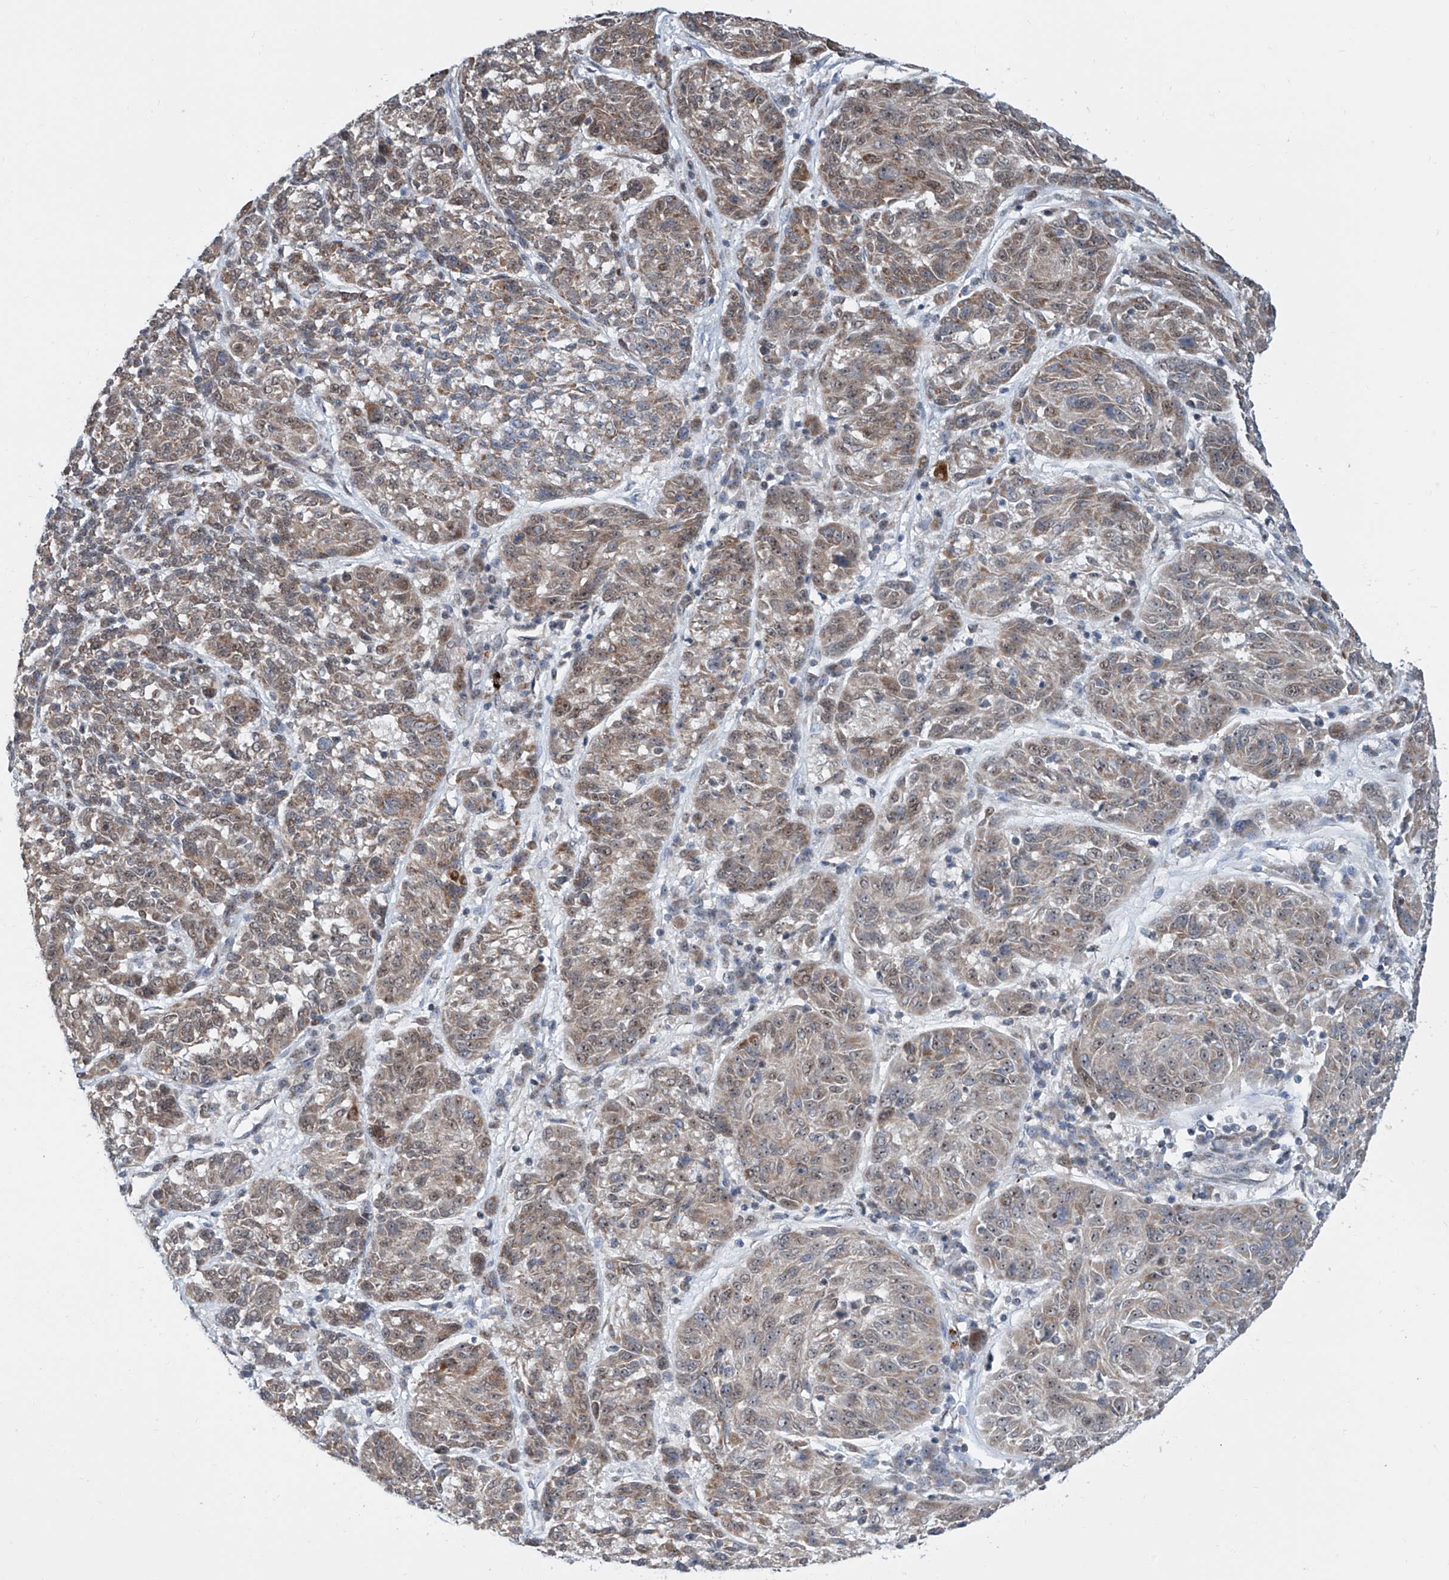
{"staining": {"intensity": "moderate", "quantity": ">75%", "location": "cytoplasmic/membranous,nuclear"}, "tissue": "melanoma", "cell_type": "Tumor cells", "image_type": "cancer", "snomed": [{"axis": "morphology", "description": "Malignant melanoma, NOS"}, {"axis": "topography", "description": "Skin"}], "caption": "Immunohistochemical staining of malignant melanoma exhibits medium levels of moderate cytoplasmic/membranous and nuclear expression in approximately >75% of tumor cells.", "gene": "SDE2", "patient": {"sex": "male", "age": 53}}